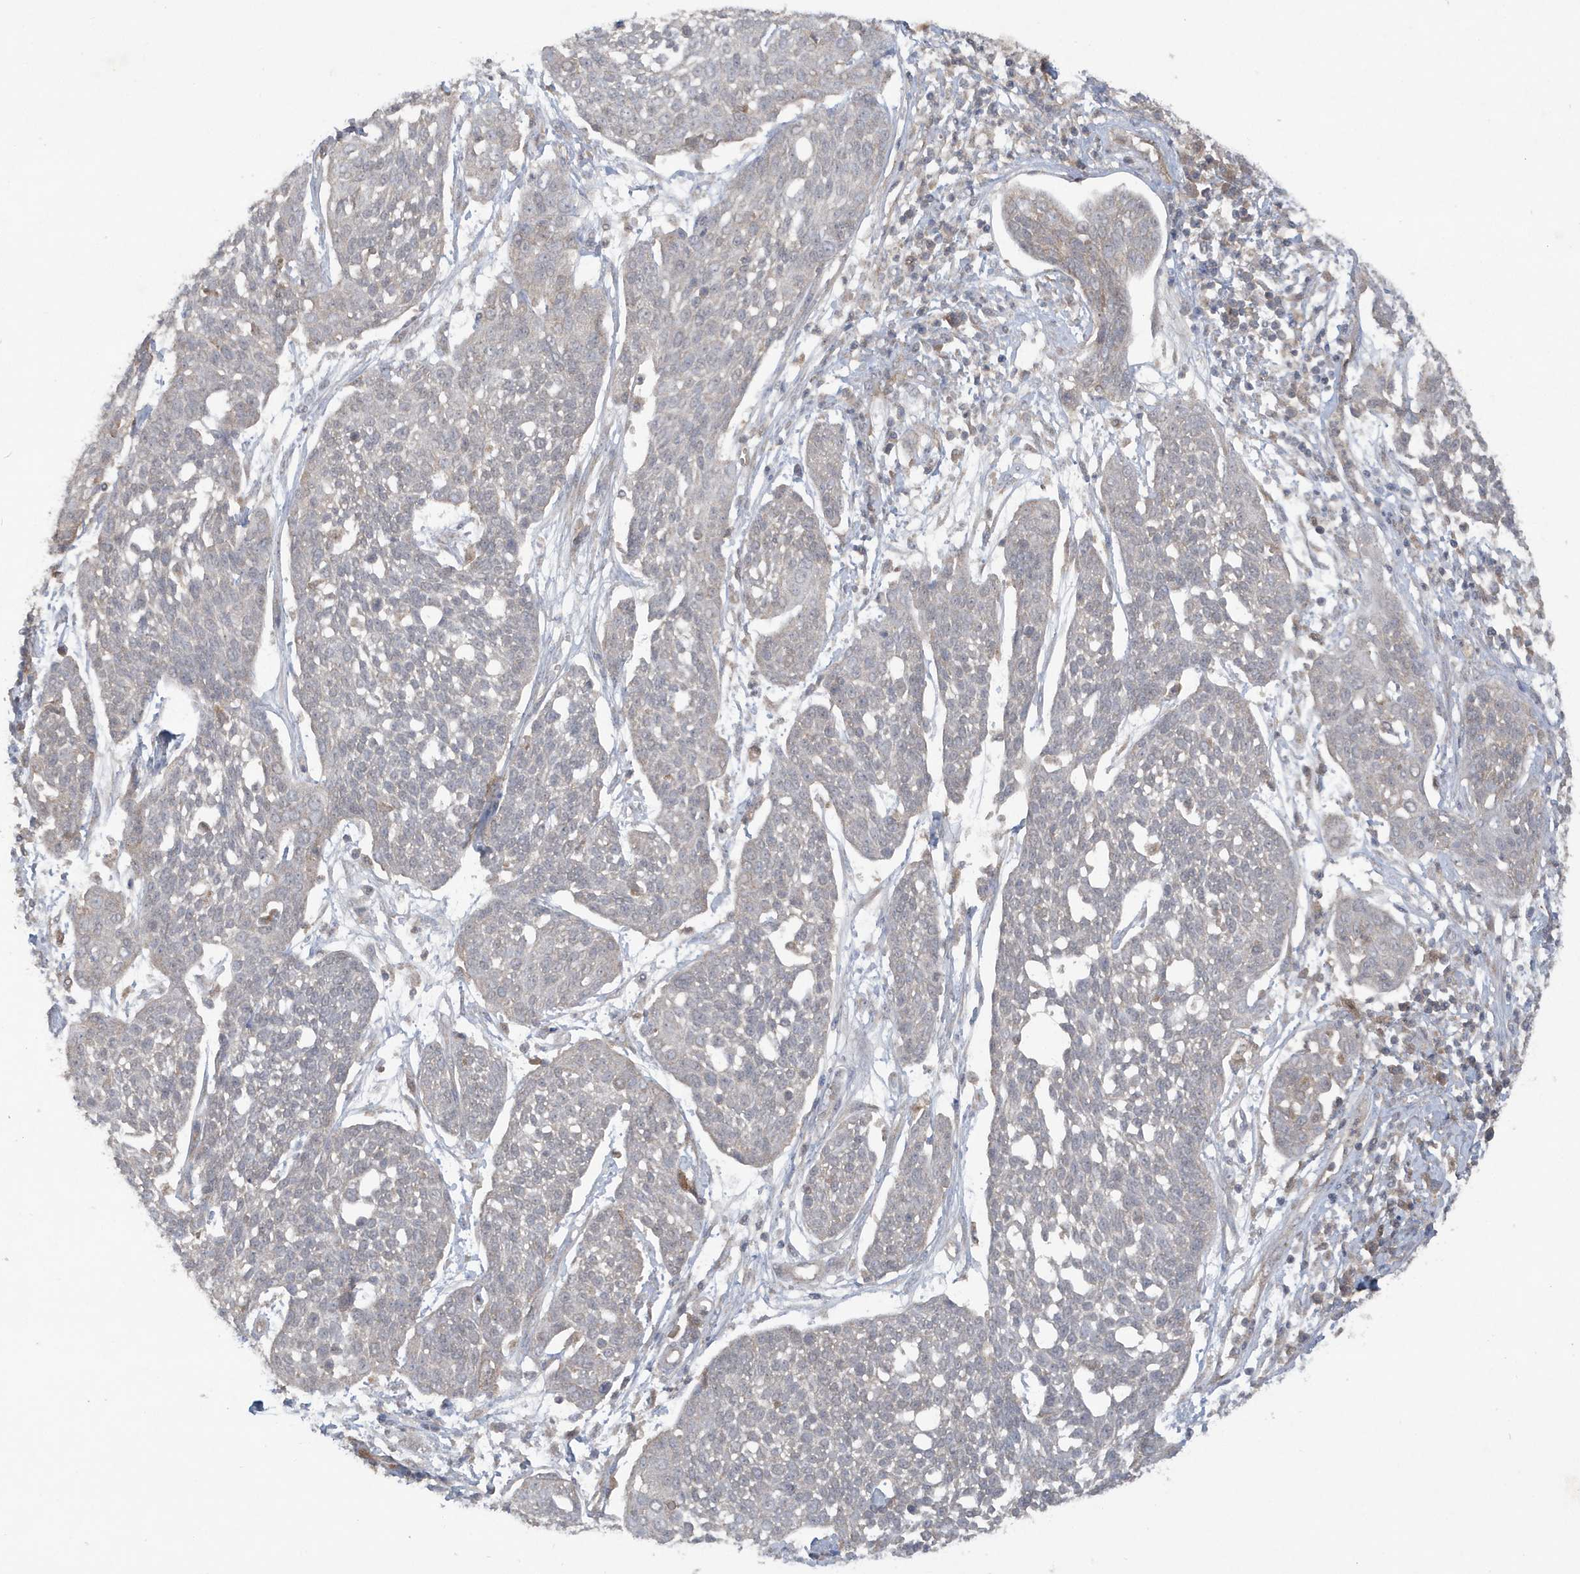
{"staining": {"intensity": "negative", "quantity": "none", "location": "none"}, "tissue": "cervical cancer", "cell_type": "Tumor cells", "image_type": "cancer", "snomed": [{"axis": "morphology", "description": "Squamous cell carcinoma, NOS"}, {"axis": "topography", "description": "Cervix"}], "caption": "Squamous cell carcinoma (cervical) stained for a protein using immunohistochemistry demonstrates no expression tumor cells.", "gene": "C1RL", "patient": {"sex": "female", "age": 34}}